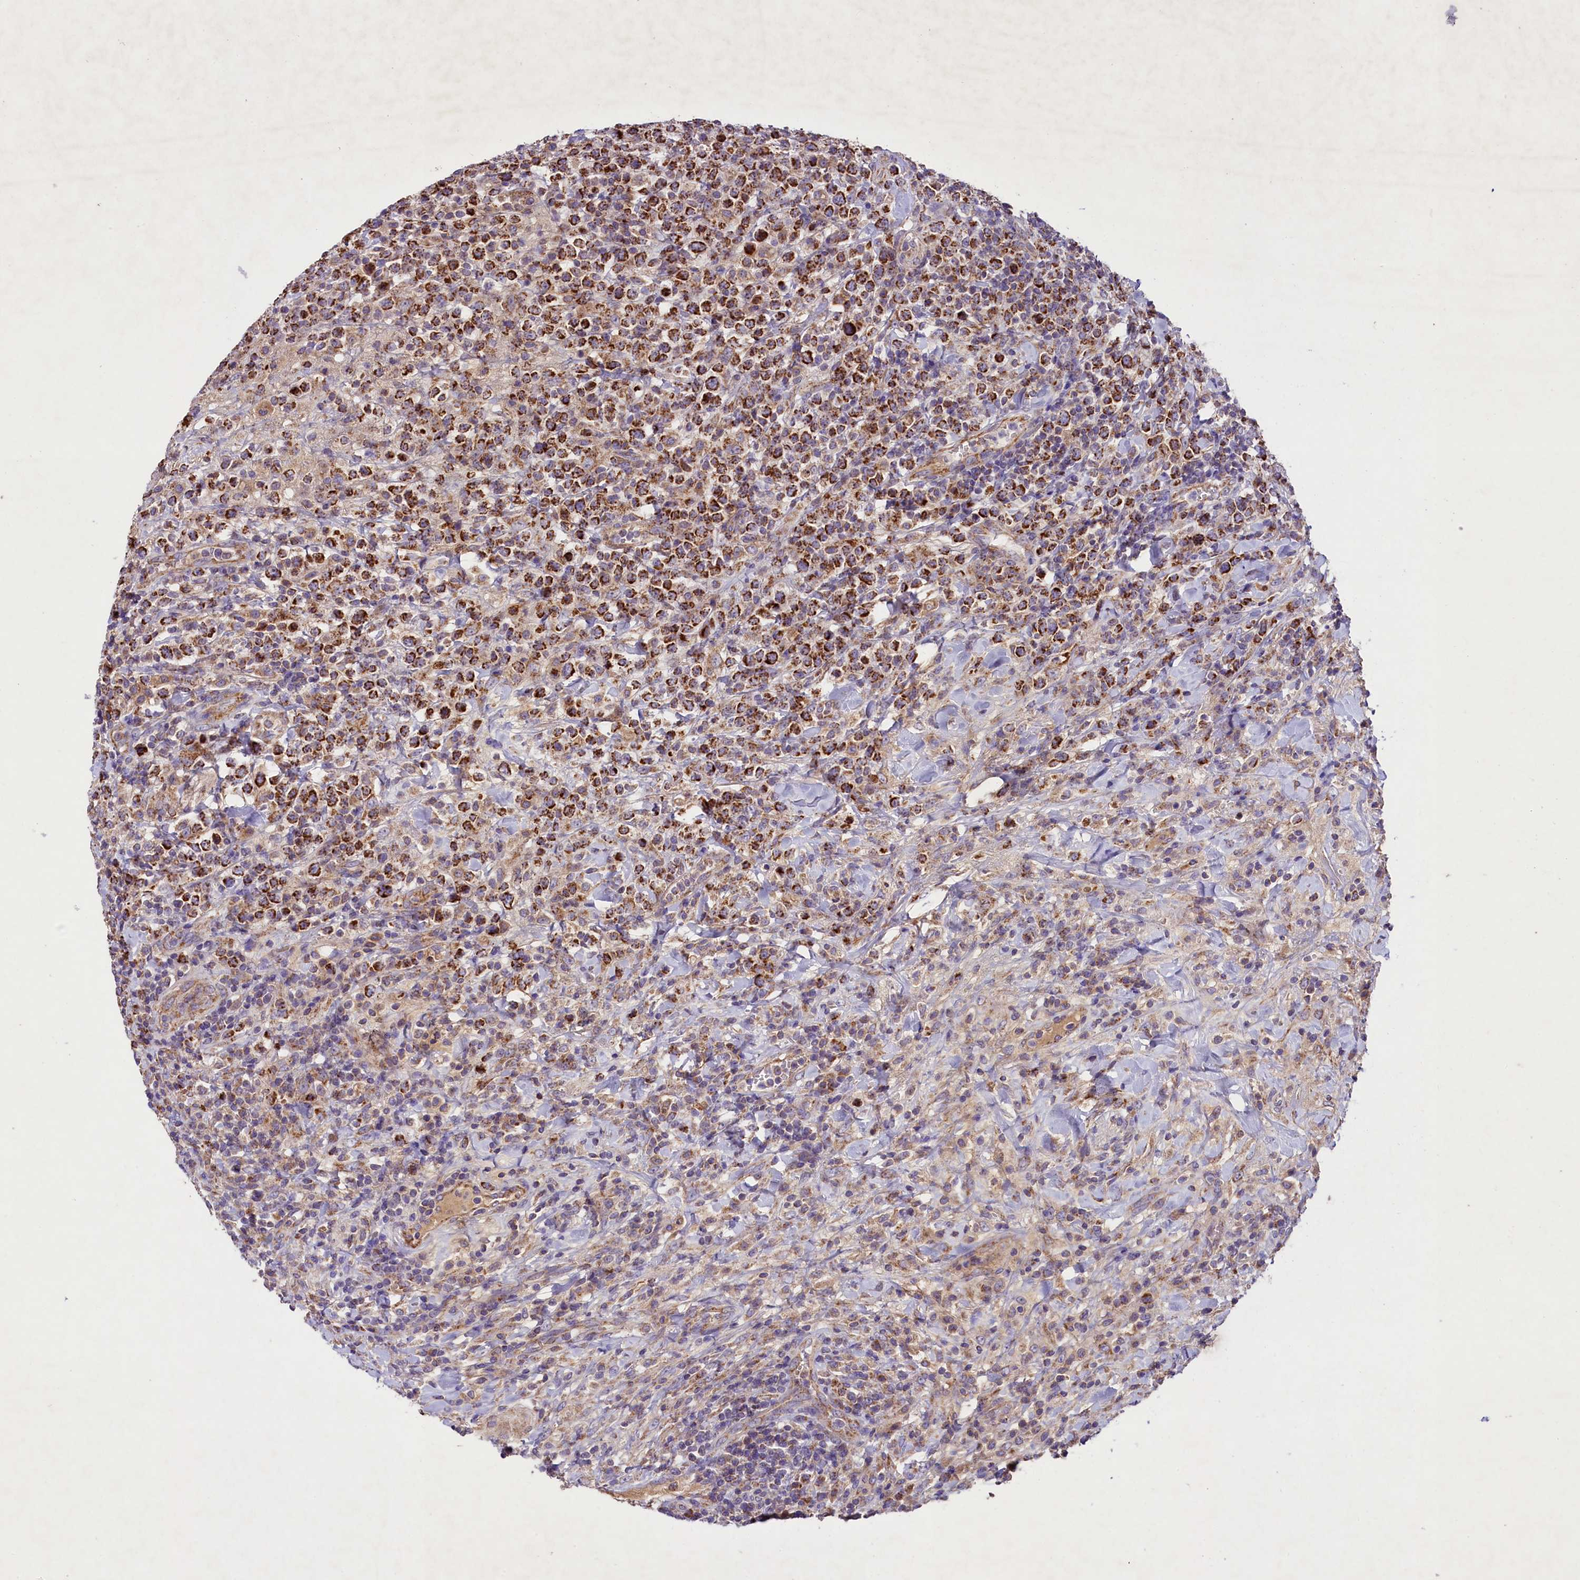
{"staining": {"intensity": "strong", "quantity": ">75%", "location": "cytoplasmic/membranous"}, "tissue": "lymphoma", "cell_type": "Tumor cells", "image_type": "cancer", "snomed": [{"axis": "morphology", "description": "Malignant lymphoma, non-Hodgkin's type, High grade"}, {"axis": "topography", "description": "Colon"}], "caption": "IHC histopathology image of neoplastic tissue: human lymphoma stained using IHC reveals high levels of strong protein expression localized specifically in the cytoplasmic/membranous of tumor cells, appearing as a cytoplasmic/membranous brown color.", "gene": "PMPCB", "patient": {"sex": "female", "age": 53}}